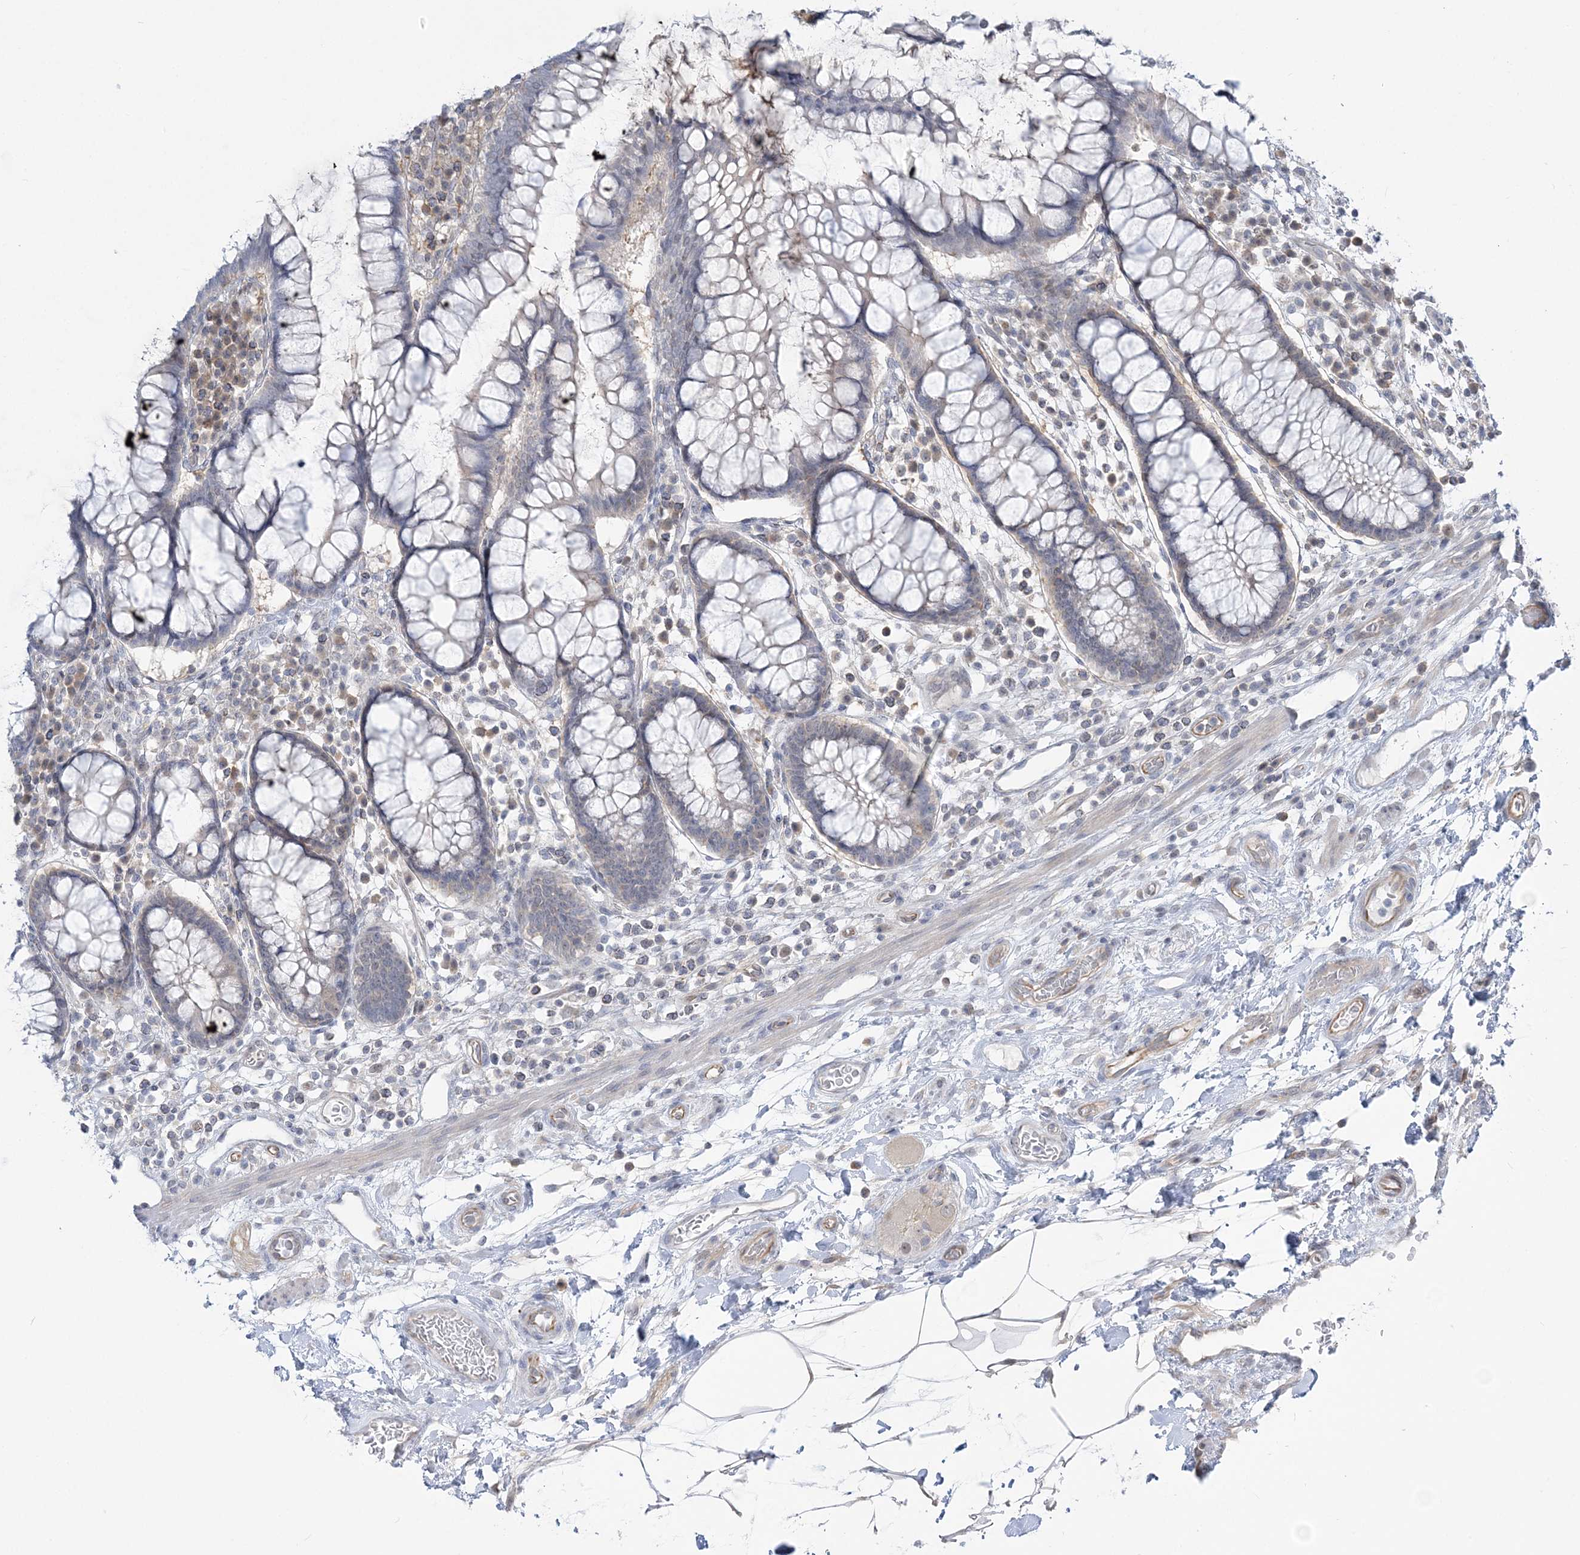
{"staining": {"intensity": "negative", "quantity": "none", "location": "none"}, "tissue": "colon", "cell_type": "Endothelial cells", "image_type": "normal", "snomed": [{"axis": "morphology", "description": "Normal tissue, NOS"}, {"axis": "topography", "description": "Colon"}], "caption": "The photomicrograph reveals no staining of endothelial cells in benign colon.", "gene": "THADA", "patient": {"sex": "female", "age": 79}}